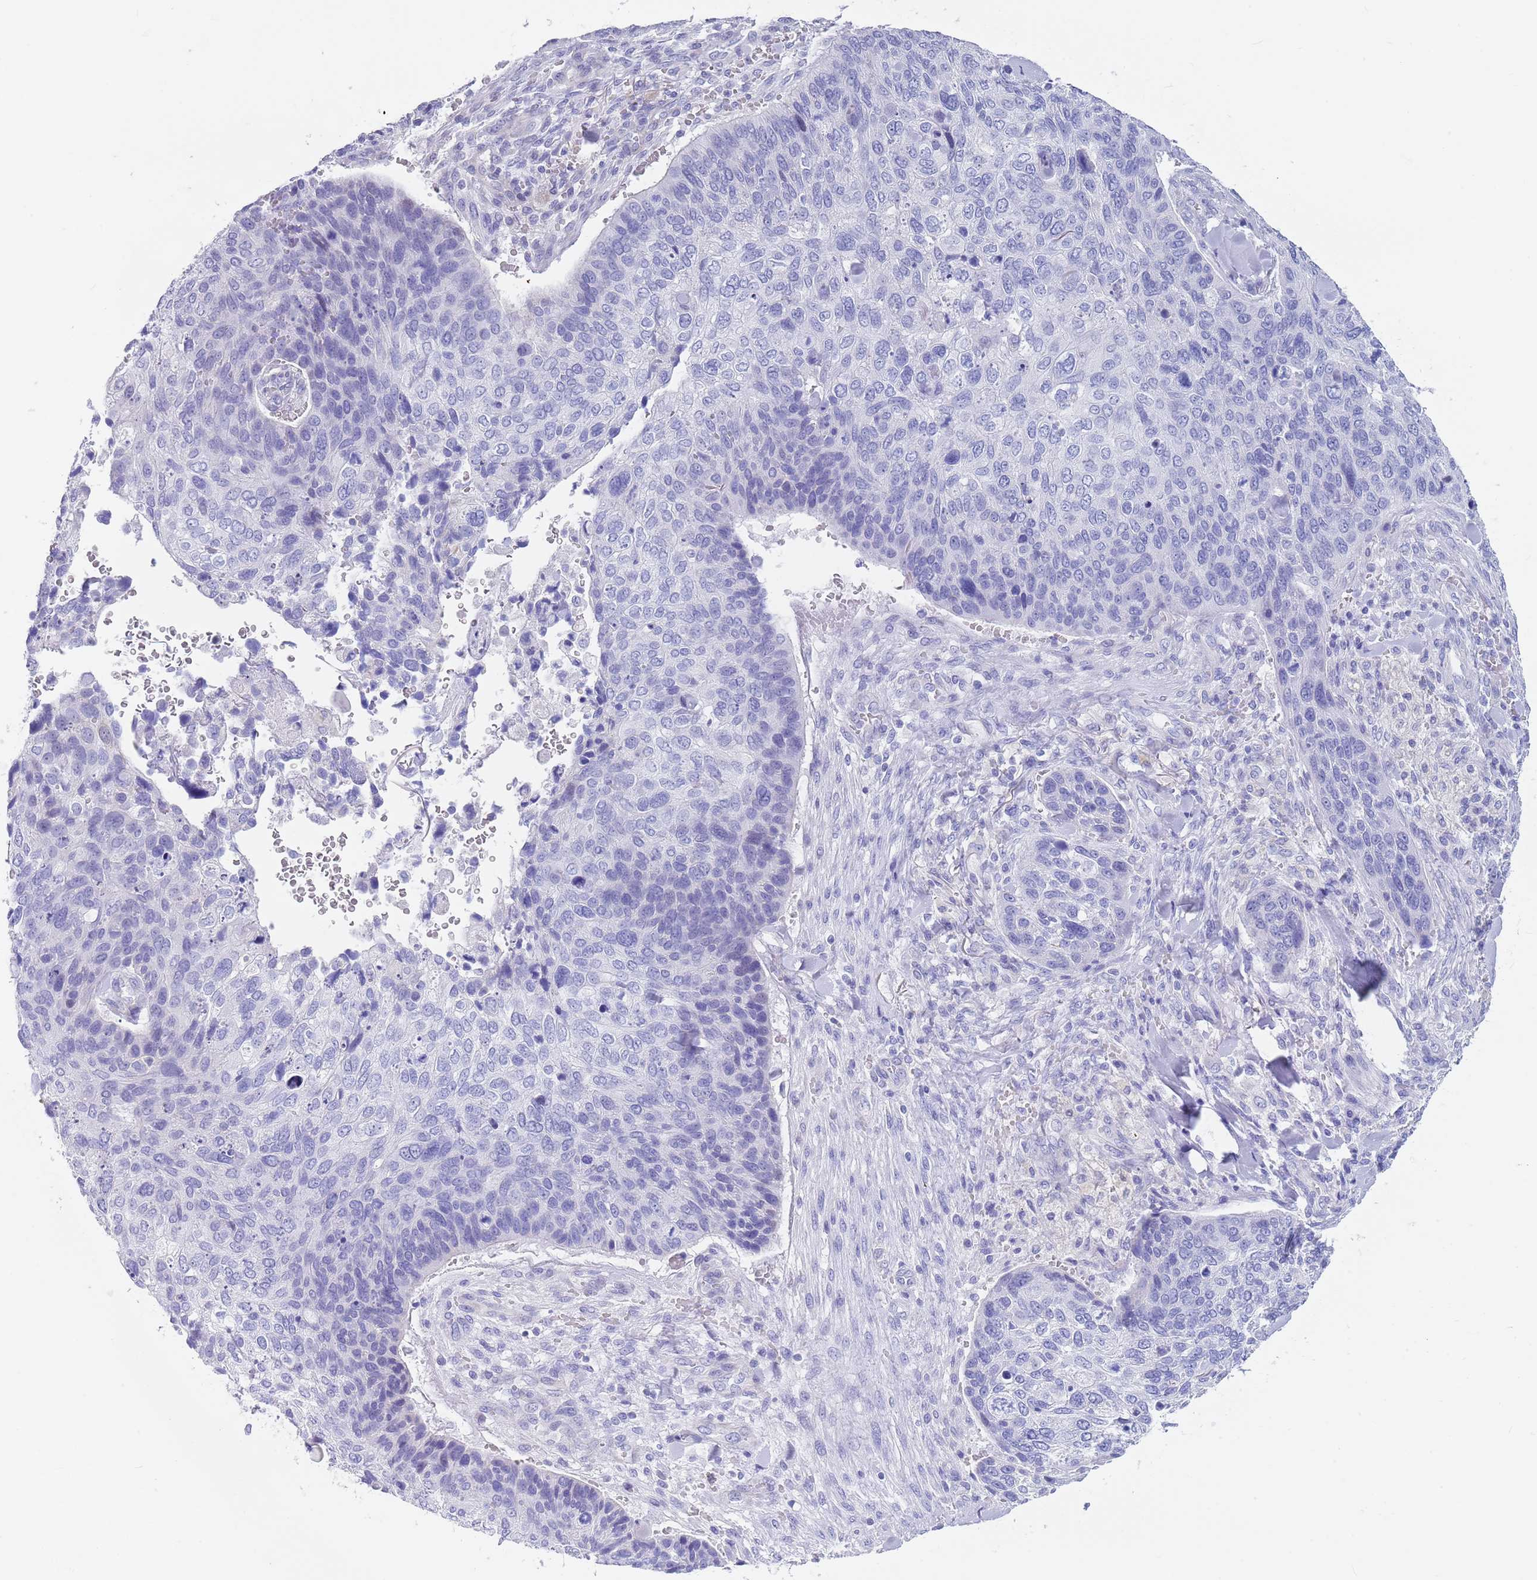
{"staining": {"intensity": "negative", "quantity": "none", "location": "none"}, "tissue": "skin cancer", "cell_type": "Tumor cells", "image_type": "cancer", "snomed": [{"axis": "morphology", "description": "Basal cell carcinoma"}, {"axis": "topography", "description": "Skin"}], "caption": "DAB immunohistochemical staining of human skin cancer displays no significant positivity in tumor cells.", "gene": "CPXM2", "patient": {"sex": "female", "age": 74}}